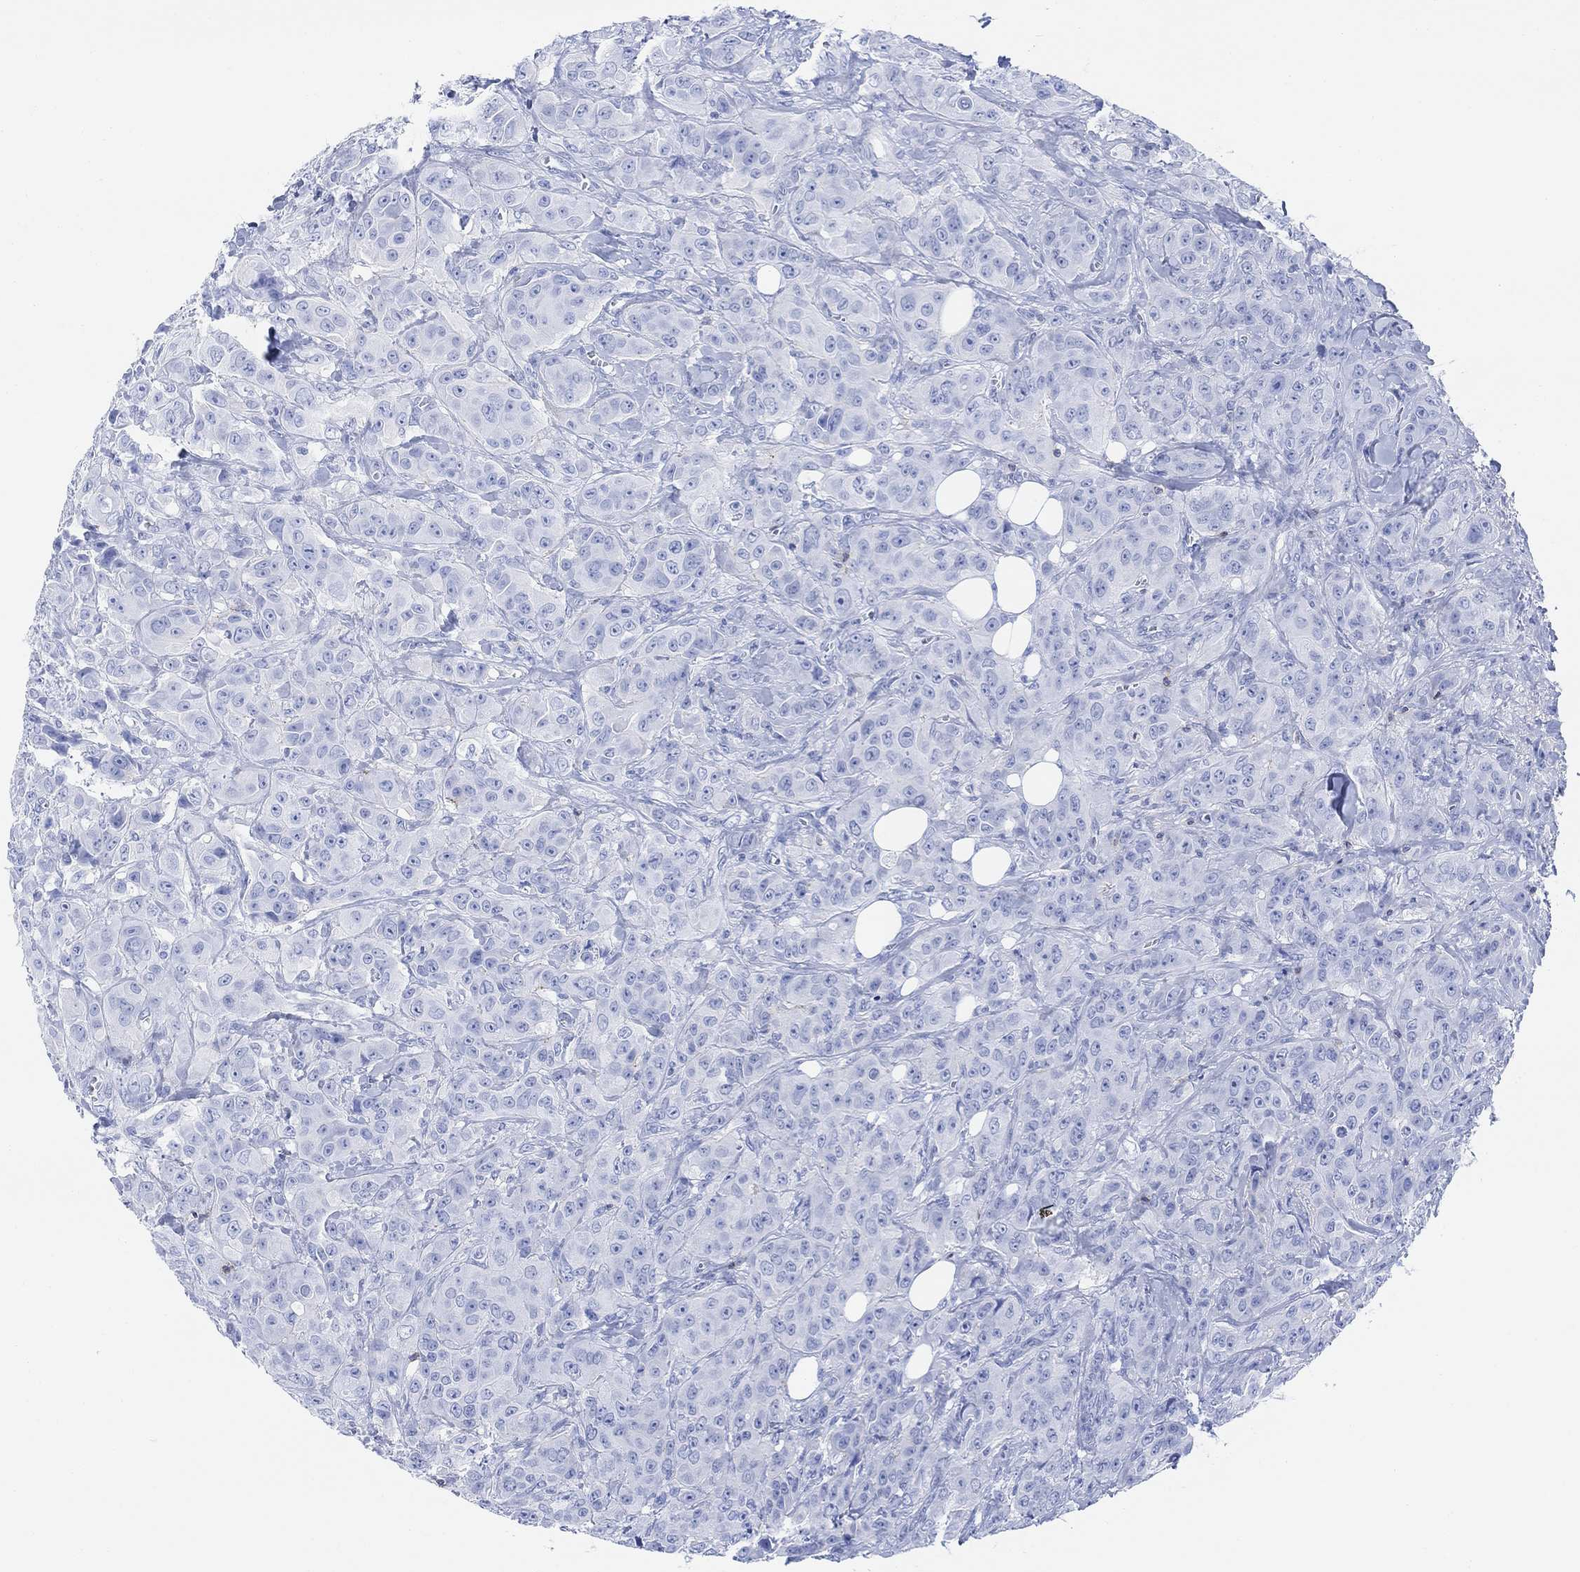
{"staining": {"intensity": "negative", "quantity": "none", "location": "none"}, "tissue": "breast cancer", "cell_type": "Tumor cells", "image_type": "cancer", "snomed": [{"axis": "morphology", "description": "Duct carcinoma"}, {"axis": "topography", "description": "Breast"}], "caption": "DAB immunohistochemical staining of breast invasive ductal carcinoma displays no significant staining in tumor cells. Brightfield microscopy of immunohistochemistry stained with DAB (brown) and hematoxylin (blue), captured at high magnification.", "gene": "GPR65", "patient": {"sex": "female", "age": 43}}